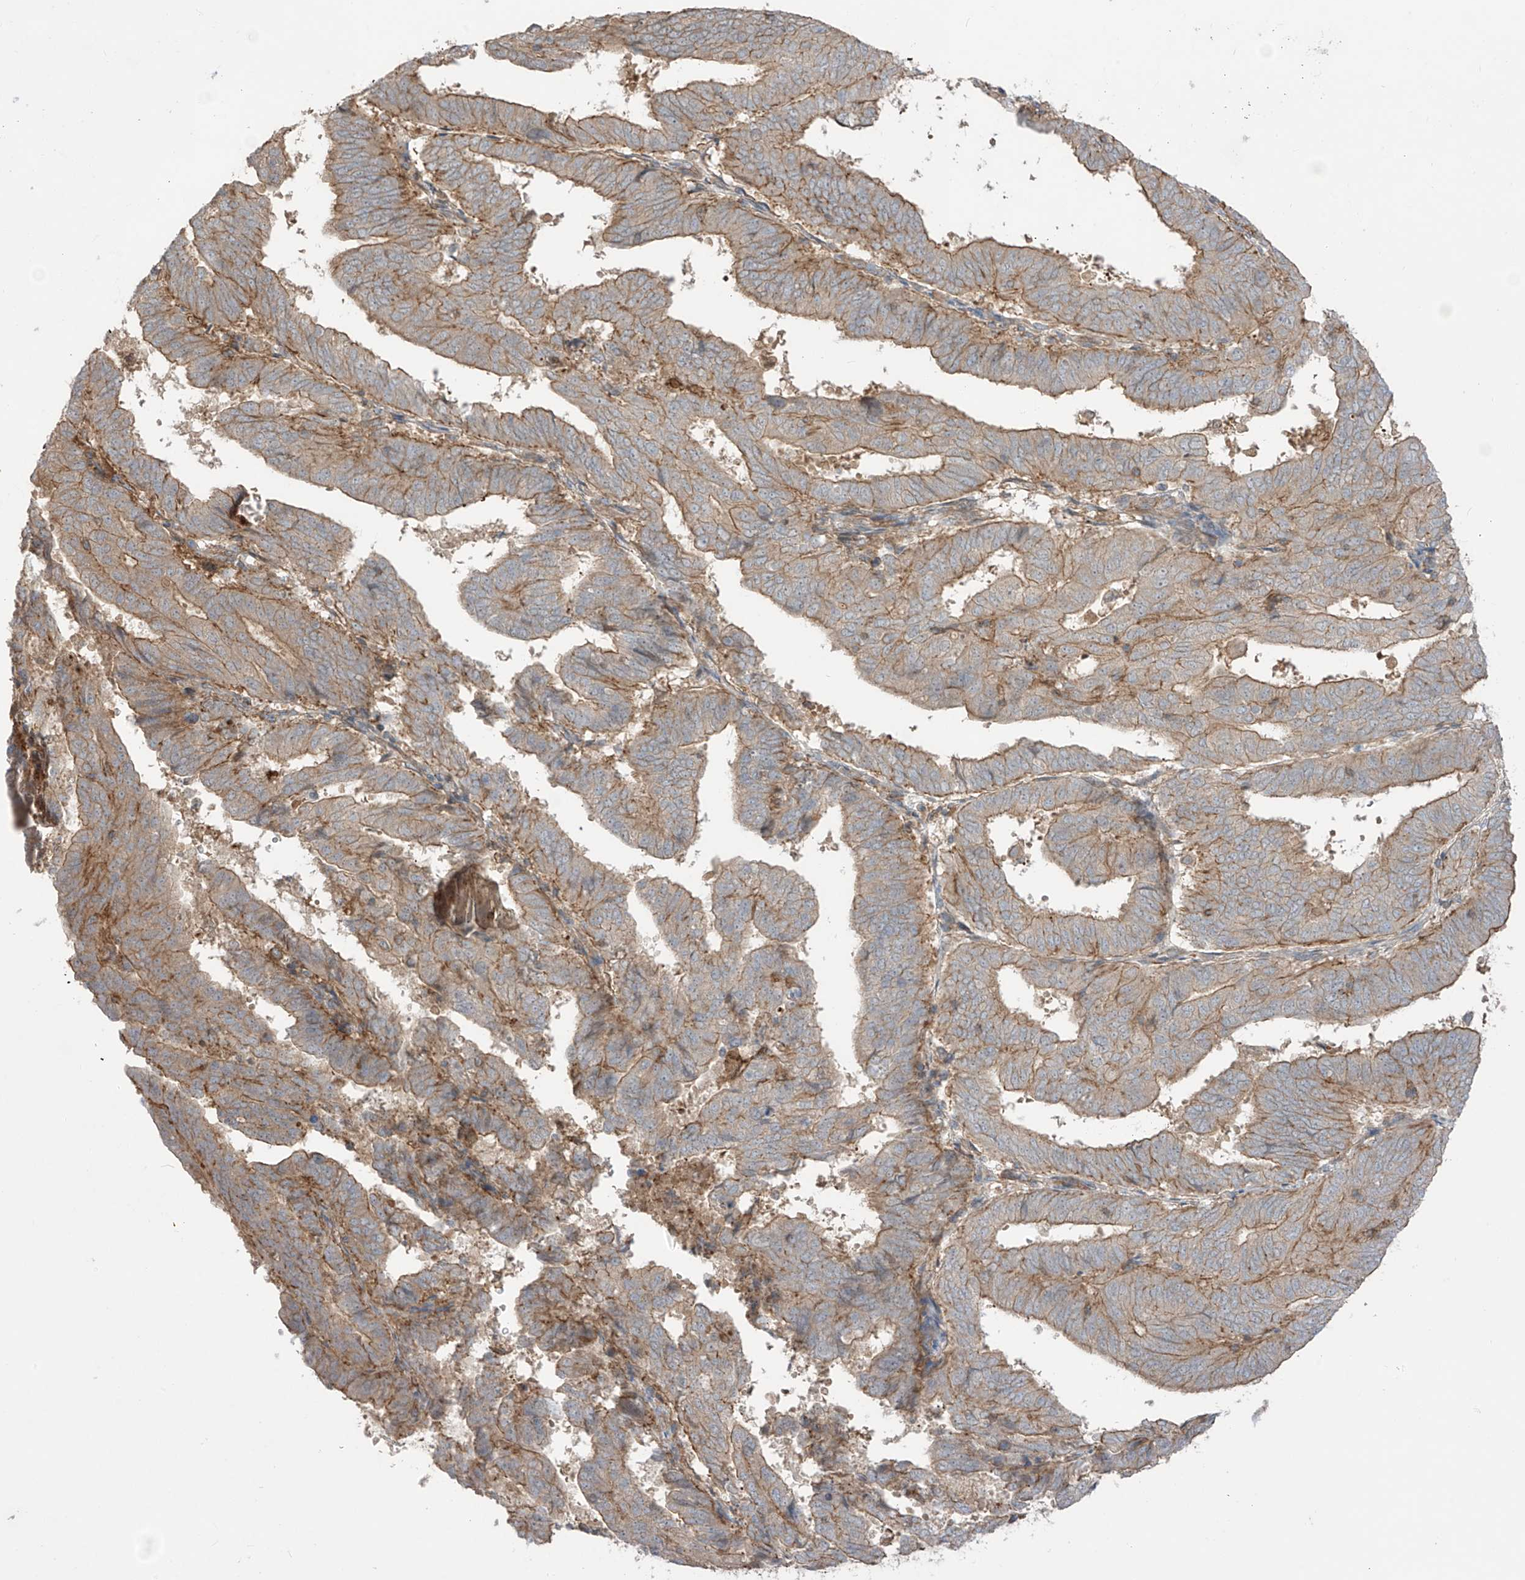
{"staining": {"intensity": "moderate", "quantity": "25%-75%", "location": "cytoplasmic/membranous"}, "tissue": "endometrial cancer", "cell_type": "Tumor cells", "image_type": "cancer", "snomed": [{"axis": "morphology", "description": "Adenocarcinoma, NOS"}, {"axis": "topography", "description": "Uterus"}], "caption": "Moderate cytoplasmic/membranous protein positivity is present in about 25%-75% of tumor cells in adenocarcinoma (endometrial).", "gene": "TRMU", "patient": {"sex": "female", "age": 77}}